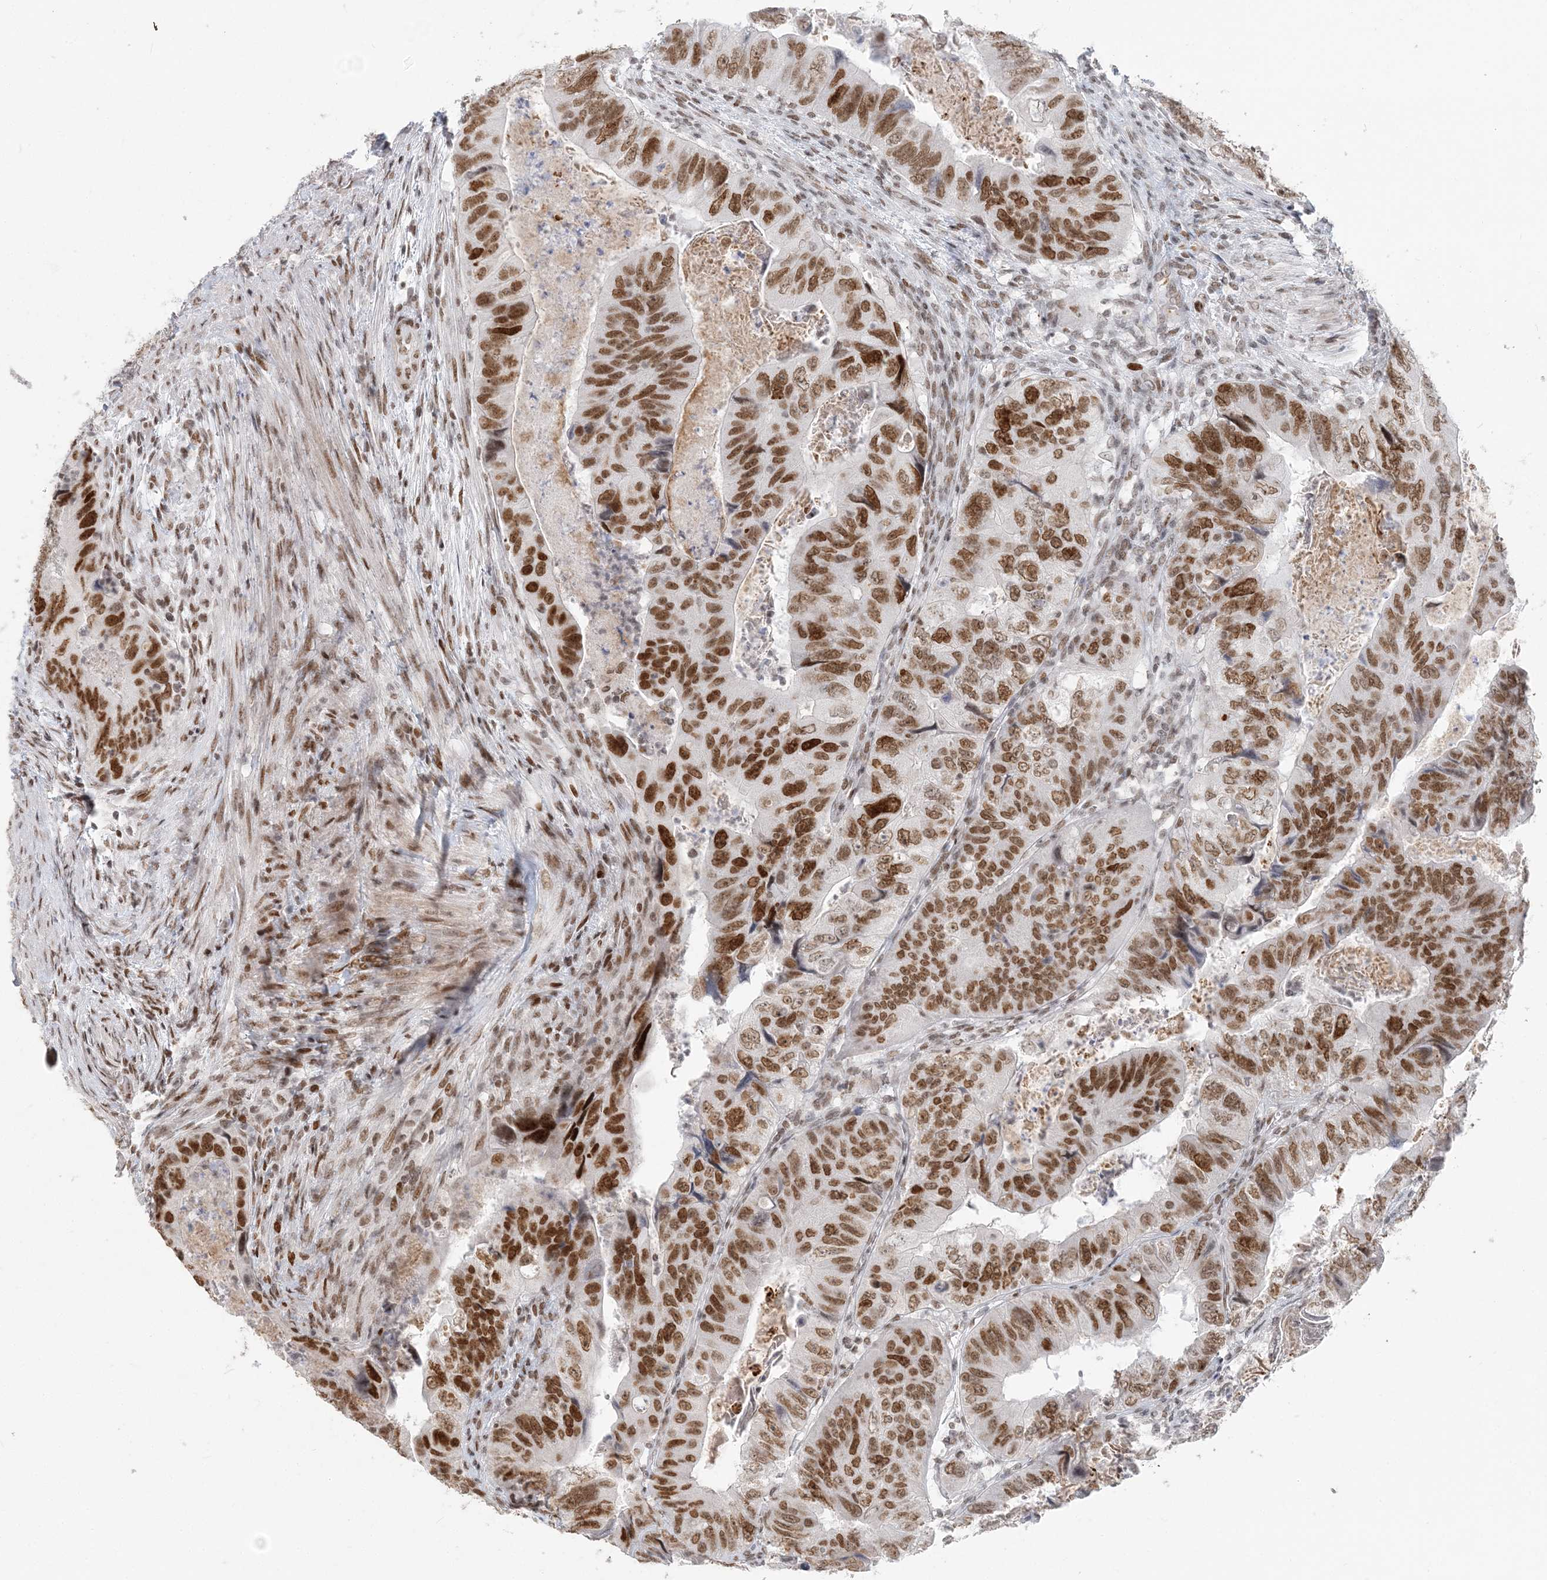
{"staining": {"intensity": "moderate", "quantity": ">75%", "location": "nuclear"}, "tissue": "colorectal cancer", "cell_type": "Tumor cells", "image_type": "cancer", "snomed": [{"axis": "morphology", "description": "Adenocarcinoma, NOS"}, {"axis": "topography", "description": "Rectum"}], "caption": "IHC of human colorectal adenocarcinoma shows medium levels of moderate nuclear positivity in about >75% of tumor cells.", "gene": "BAZ1B", "patient": {"sex": "male", "age": 63}}